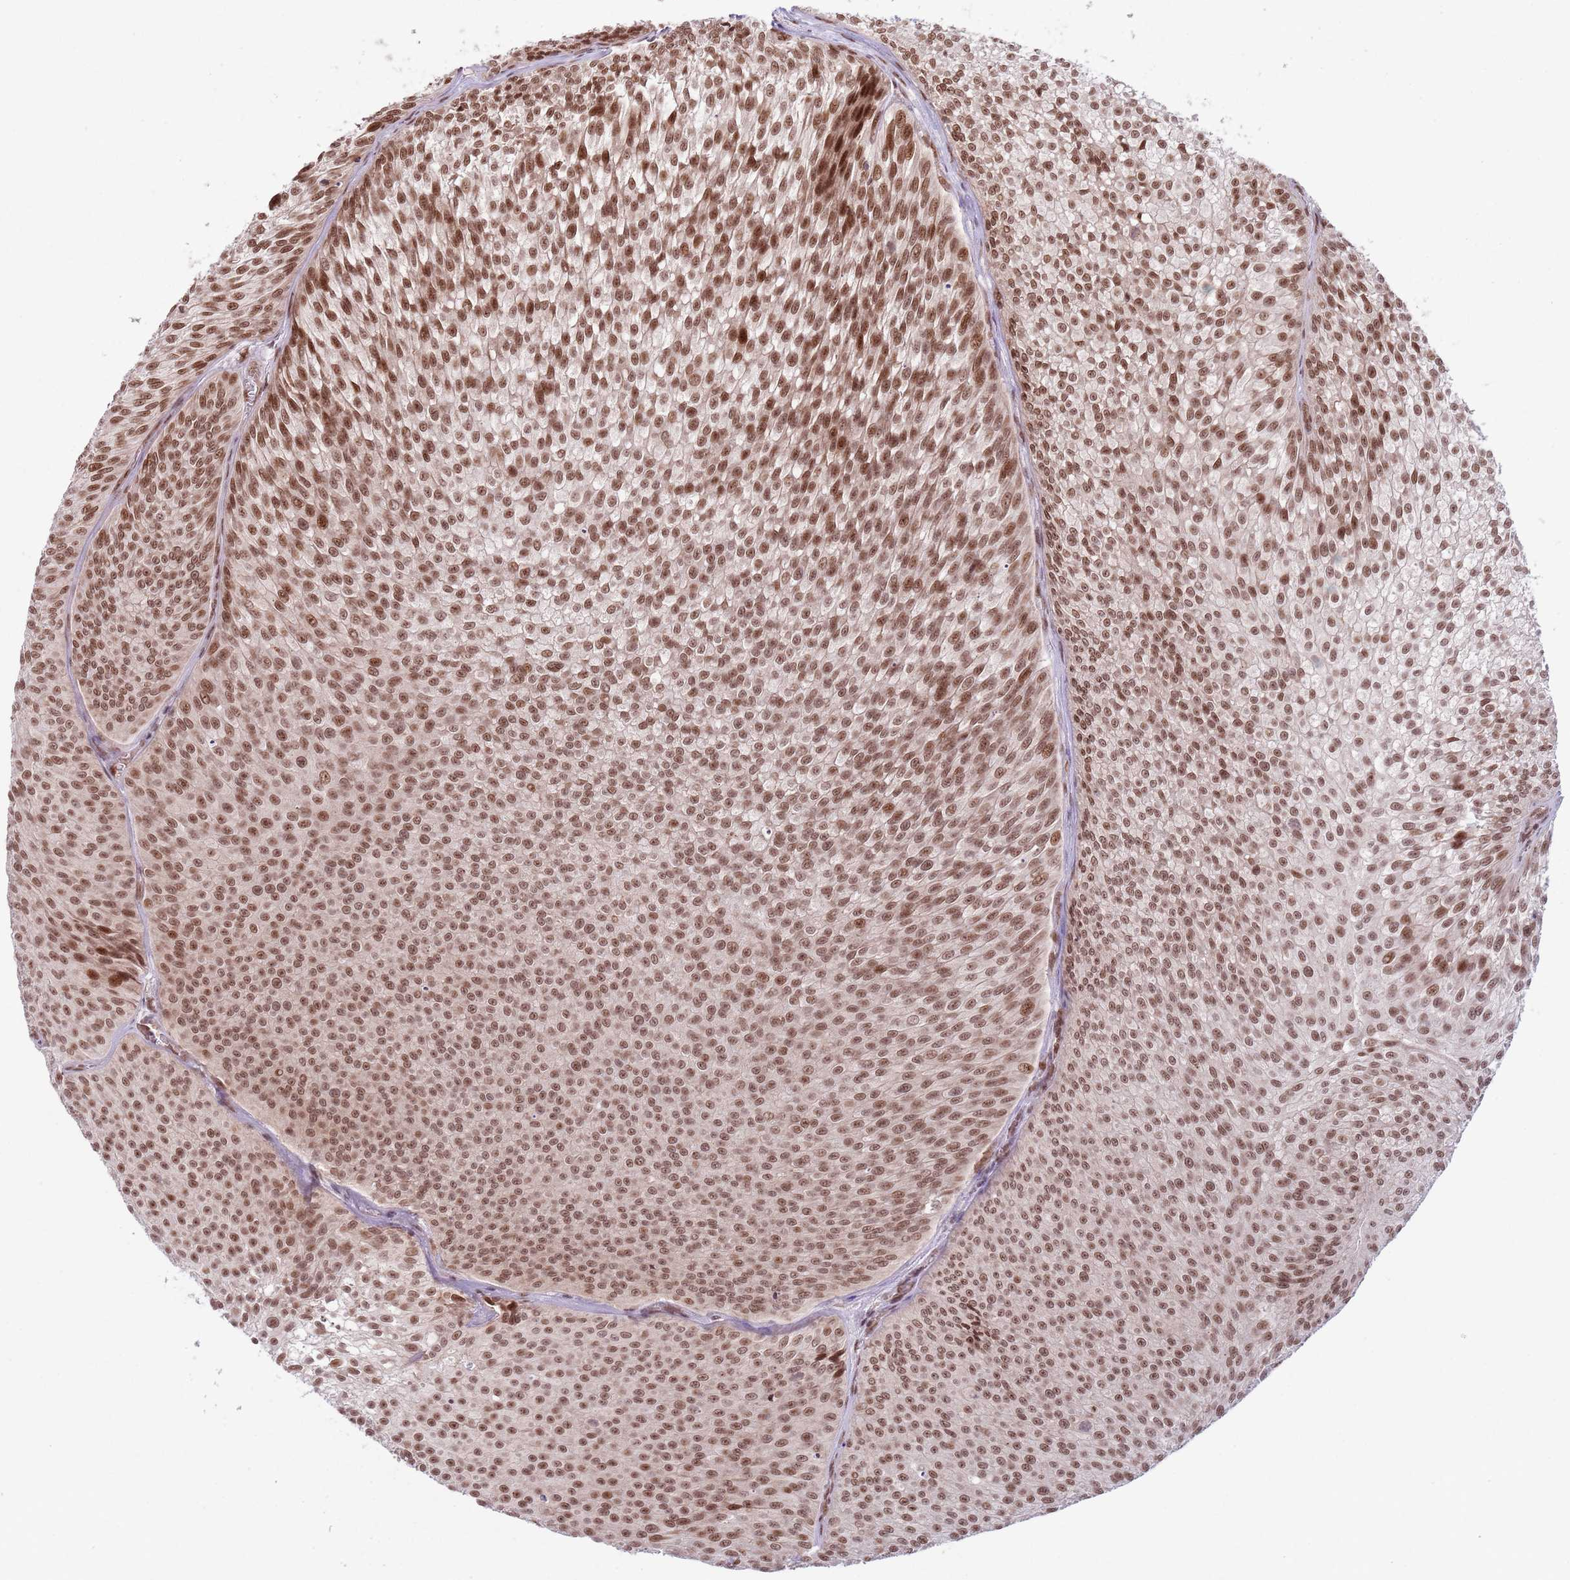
{"staining": {"intensity": "moderate", "quantity": ">75%", "location": "nuclear"}, "tissue": "urothelial cancer", "cell_type": "Tumor cells", "image_type": "cancer", "snomed": [{"axis": "morphology", "description": "Urothelial carcinoma, Low grade"}, {"axis": "topography", "description": "Urinary bladder"}], "caption": "A brown stain shows moderate nuclear positivity of a protein in low-grade urothelial carcinoma tumor cells.", "gene": "SIPA1L3", "patient": {"sex": "male", "age": 91}}